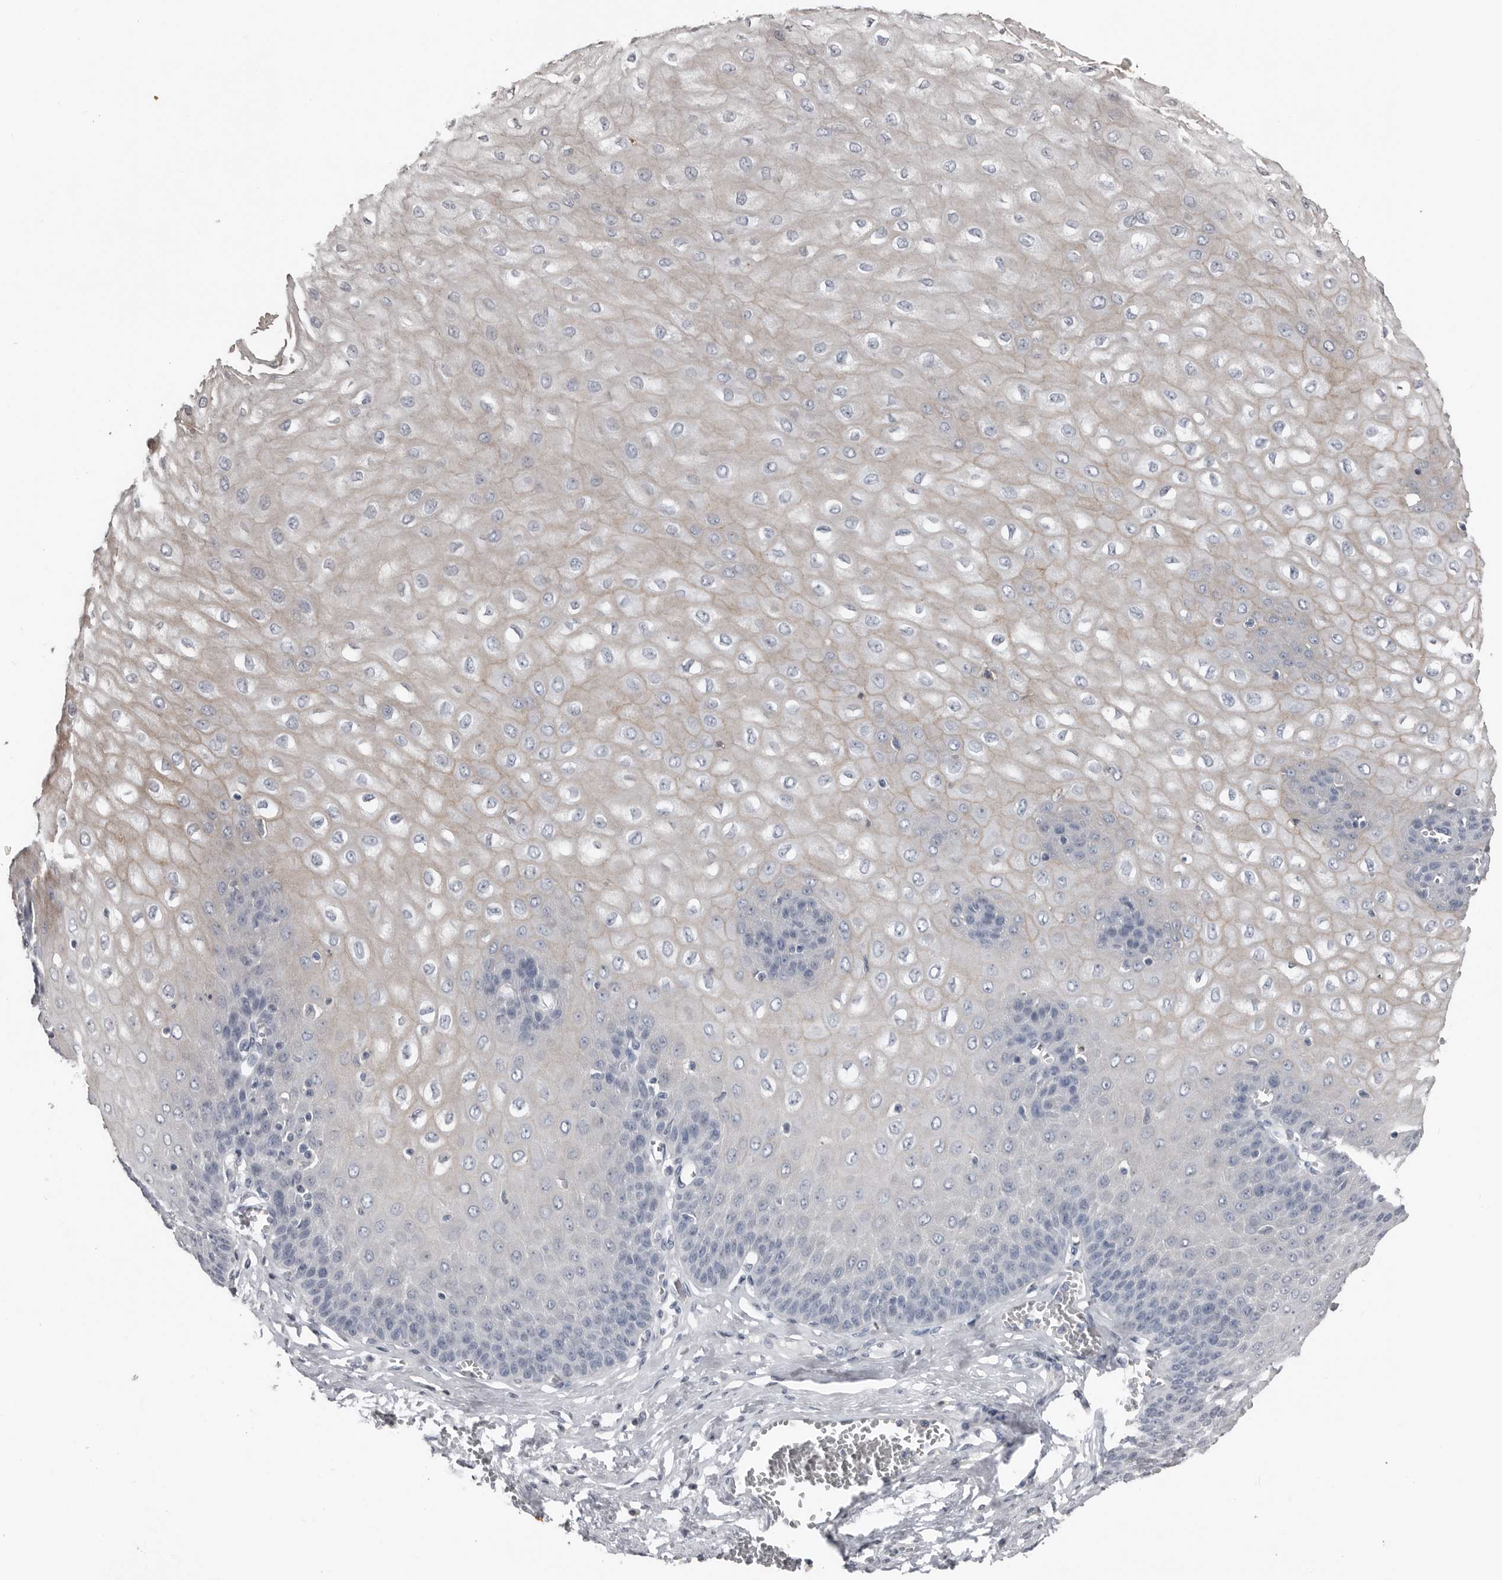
{"staining": {"intensity": "negative", "quantity": "none", "location": "none"}, "tissue": "esophagus", "cell_type": "Squamous epithelial cells", "image_type": "normal", "snomed": [{"axis": "morphology", "description": "Normal tissue, NOS"}, {"axis": "topography", "description": "Esophagus"}], "caption": "Protein analysis of unremarkable esophagus demonstrates no significant staining in squamous epithelial cells. Brightfield microscopy of immunohistochemistry stained with DAB (3,3'-diaminobenzidine) (brown) and hematoxylin (blue), captured at high magnification.", "gene": "FABP7", "patient": {"sex": "male", "age": 60}}